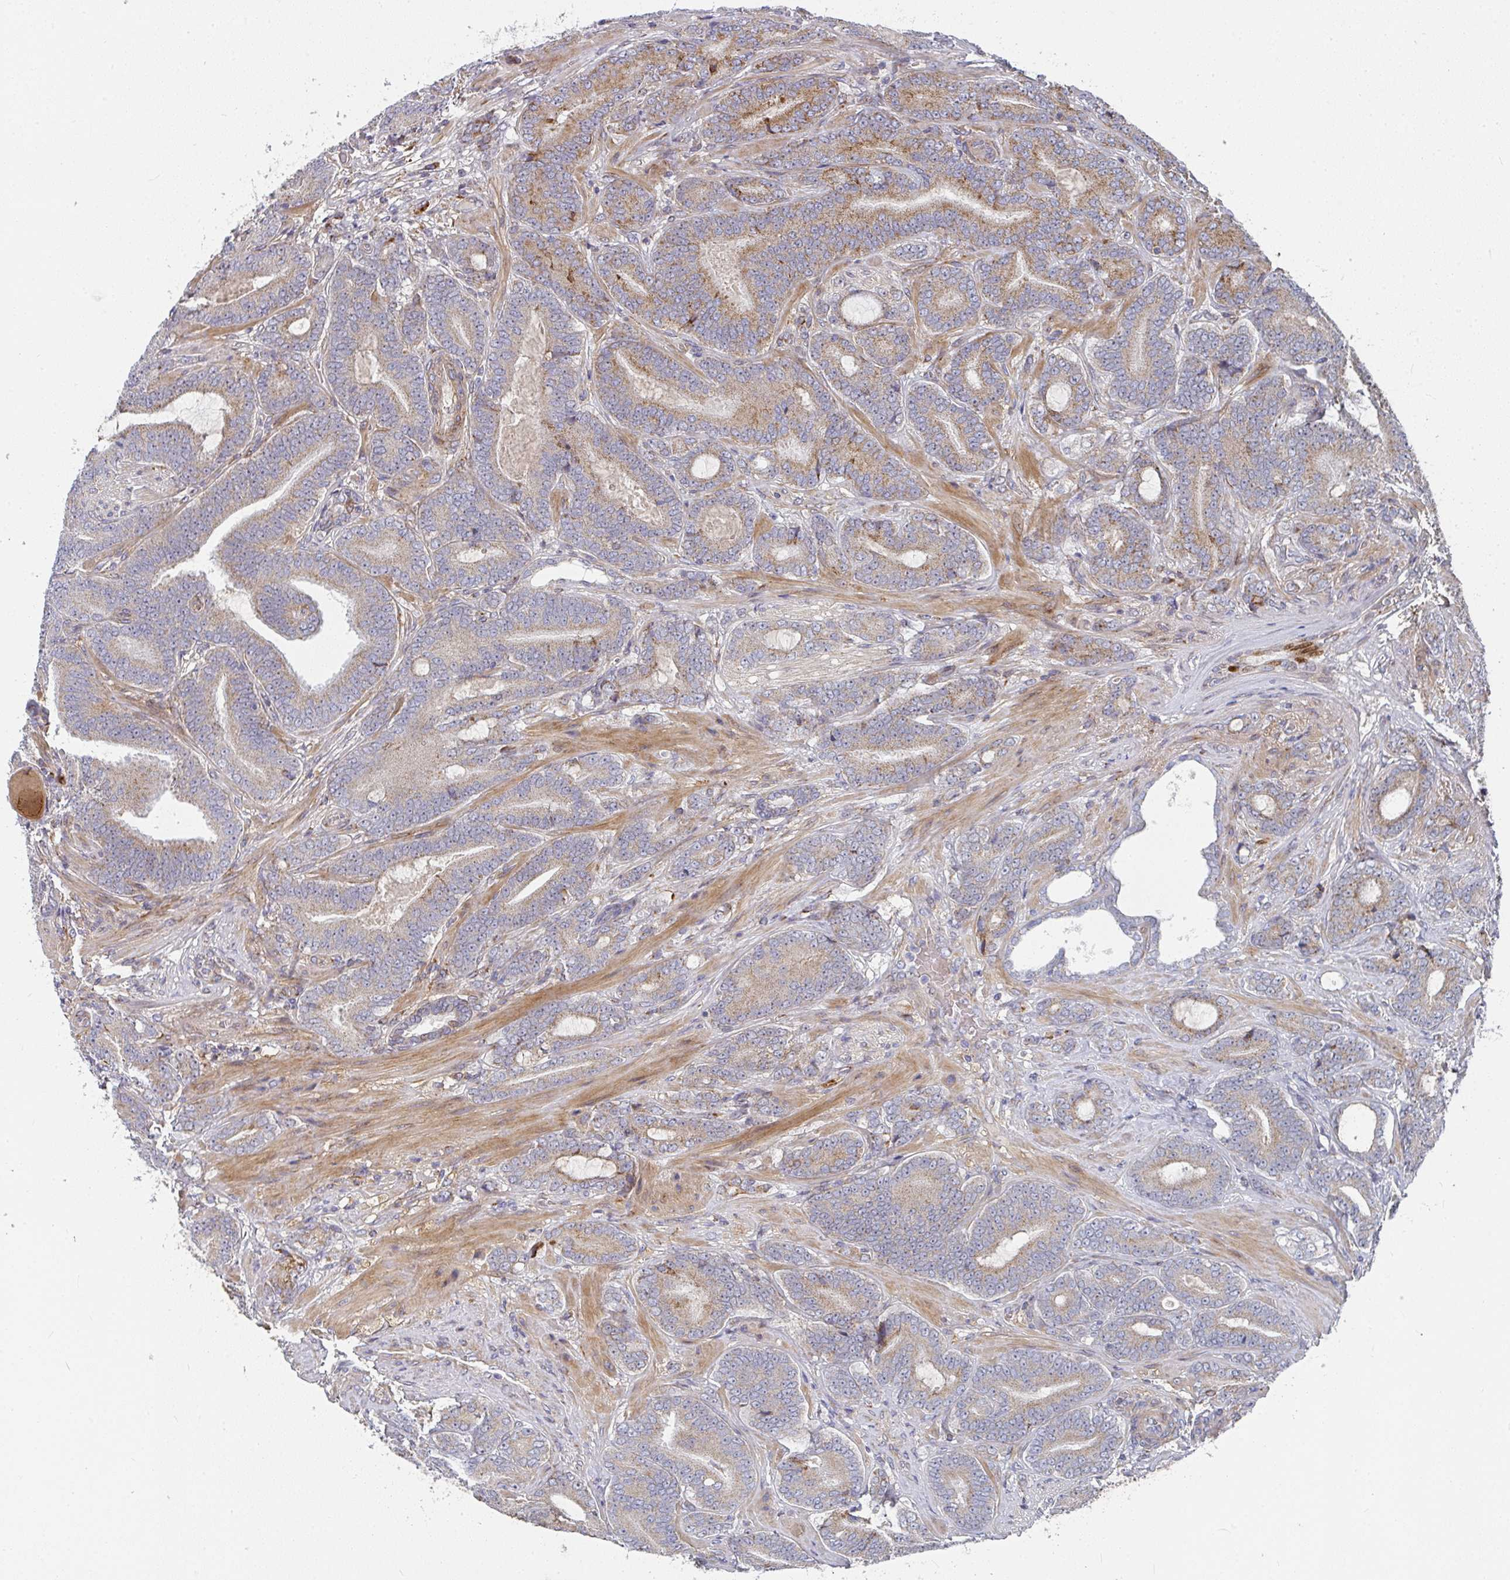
{"staining": {"intensity": "moderate", "quantity": "25%-75%", "location": "cytoplasmic/membranous"}, "tissue": "prostate cancer", "cell_type": "Tumor cells", "image_type": "cancer", "snomed": [{"axis": "morphology", "description": "Adenocarcinoma, High grade"}, {"axis": "topography", "description": "Prostate"}], "caption": "Prostate high-grade adenocarcinoma tissue exhibits moderate cytoplasmic/membranous positivity in about 25%-75% of tumor cells The staining was performed using DAB (3,3'-diaminobenzidine), with brown indicating positive protein expression. Nuclei are stained blue with hematoxylin.", "gene": "RHEBL1", "patient": {"sex": "male", "age": 62}}